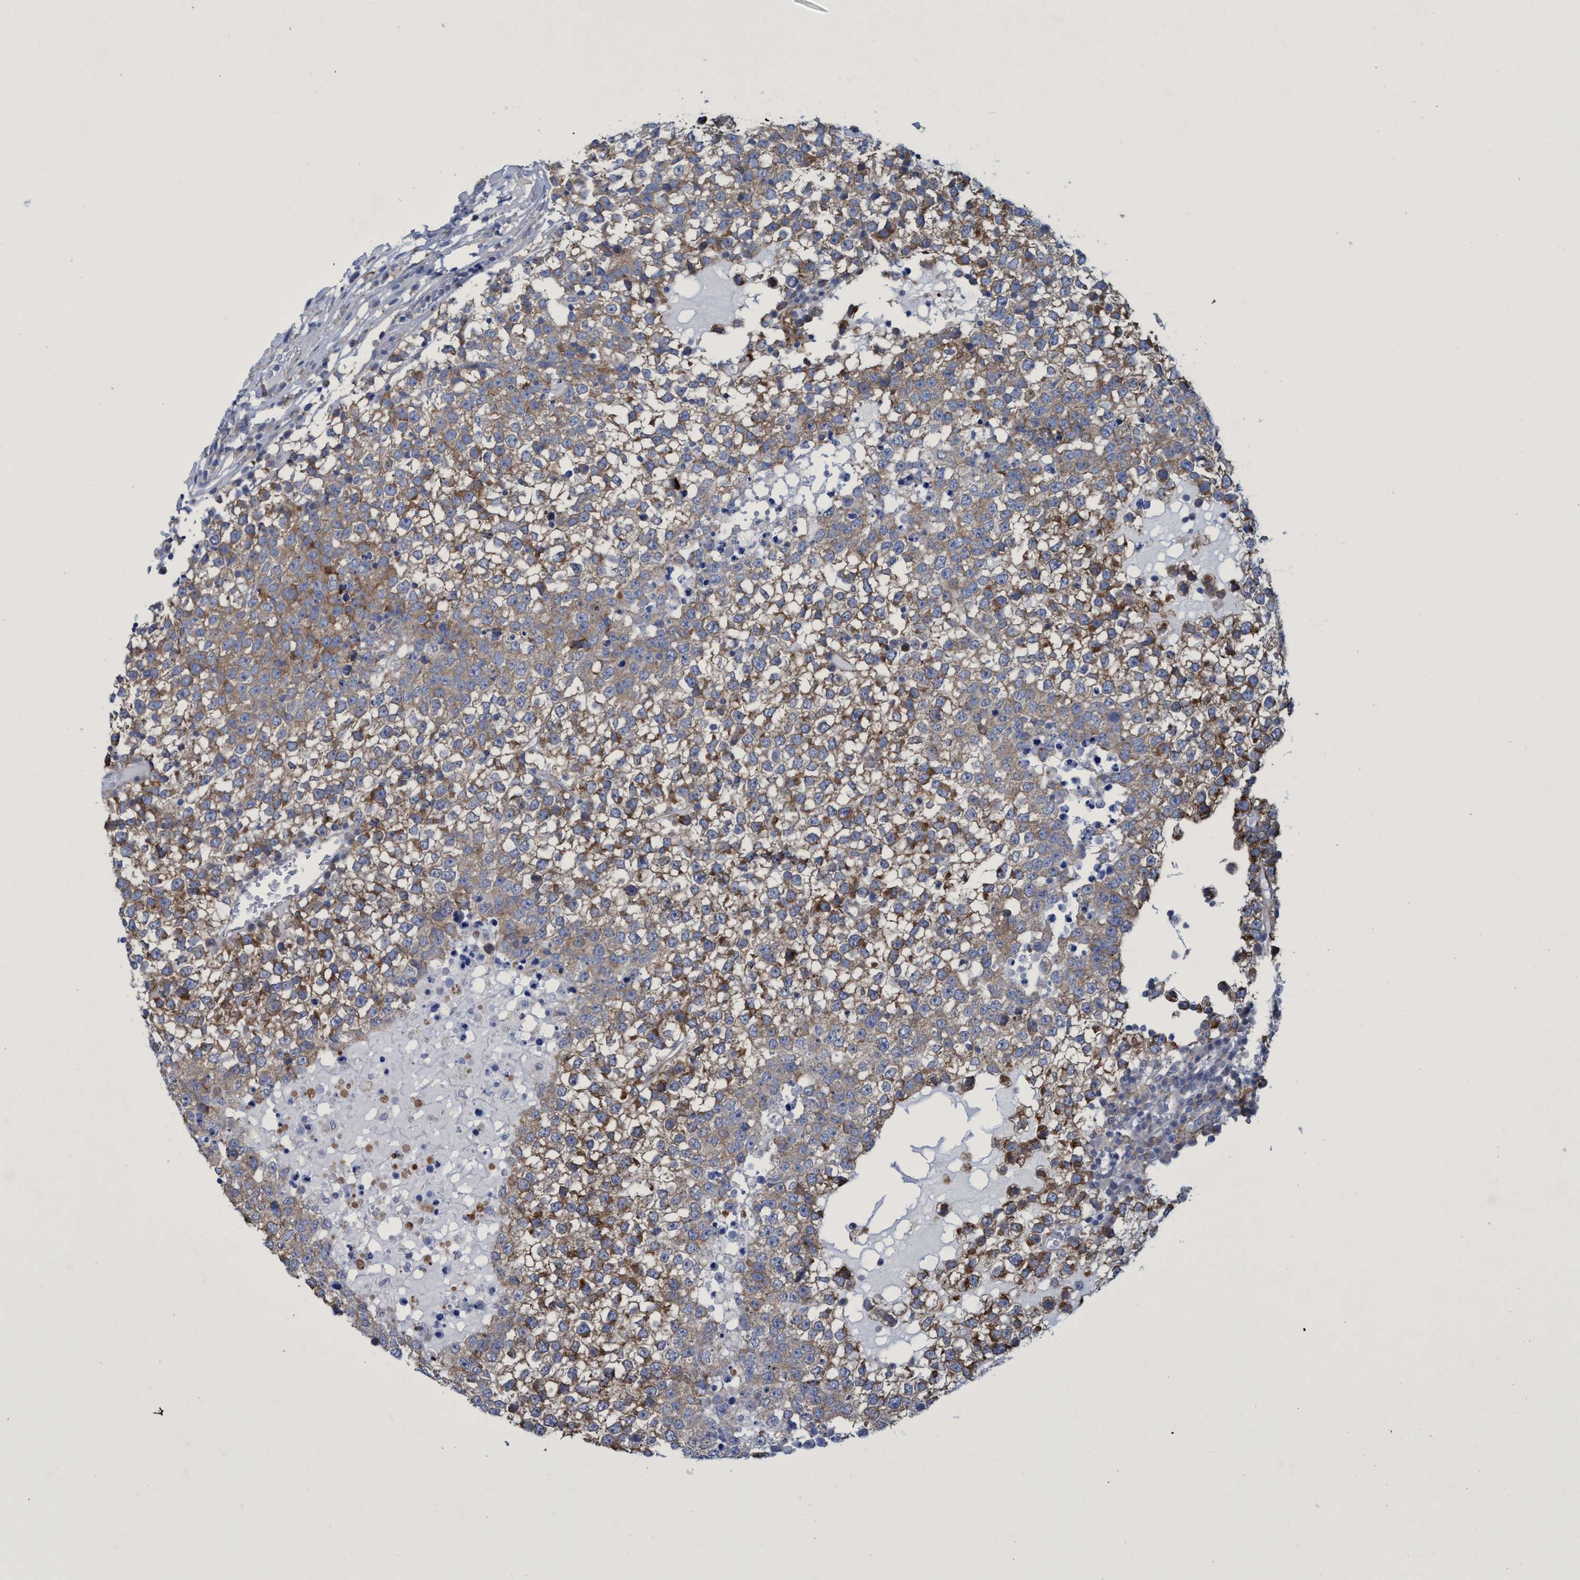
{"staining": {"intensity": "moderate", "quantity": ">75%", "location": "cytoplasmic/membranous"}, "tissue": "testis cancer", "cell_type": "Tumor cells", "image_type": "cancer", "snomed": [{"axis": "morphology", "description": "Seminoma, NOS"}, {"axis": "topography", "description": "Testis"}], "caption": "Immunohistochemistry (IHC) of human seminoma (testis) reveals medium levels of moderate cytoplasmic/membranous positivity in approximately >75% of tumor cells.", "gene": "R3HCC1", "patient": {"sex": "male", "age": 65}}